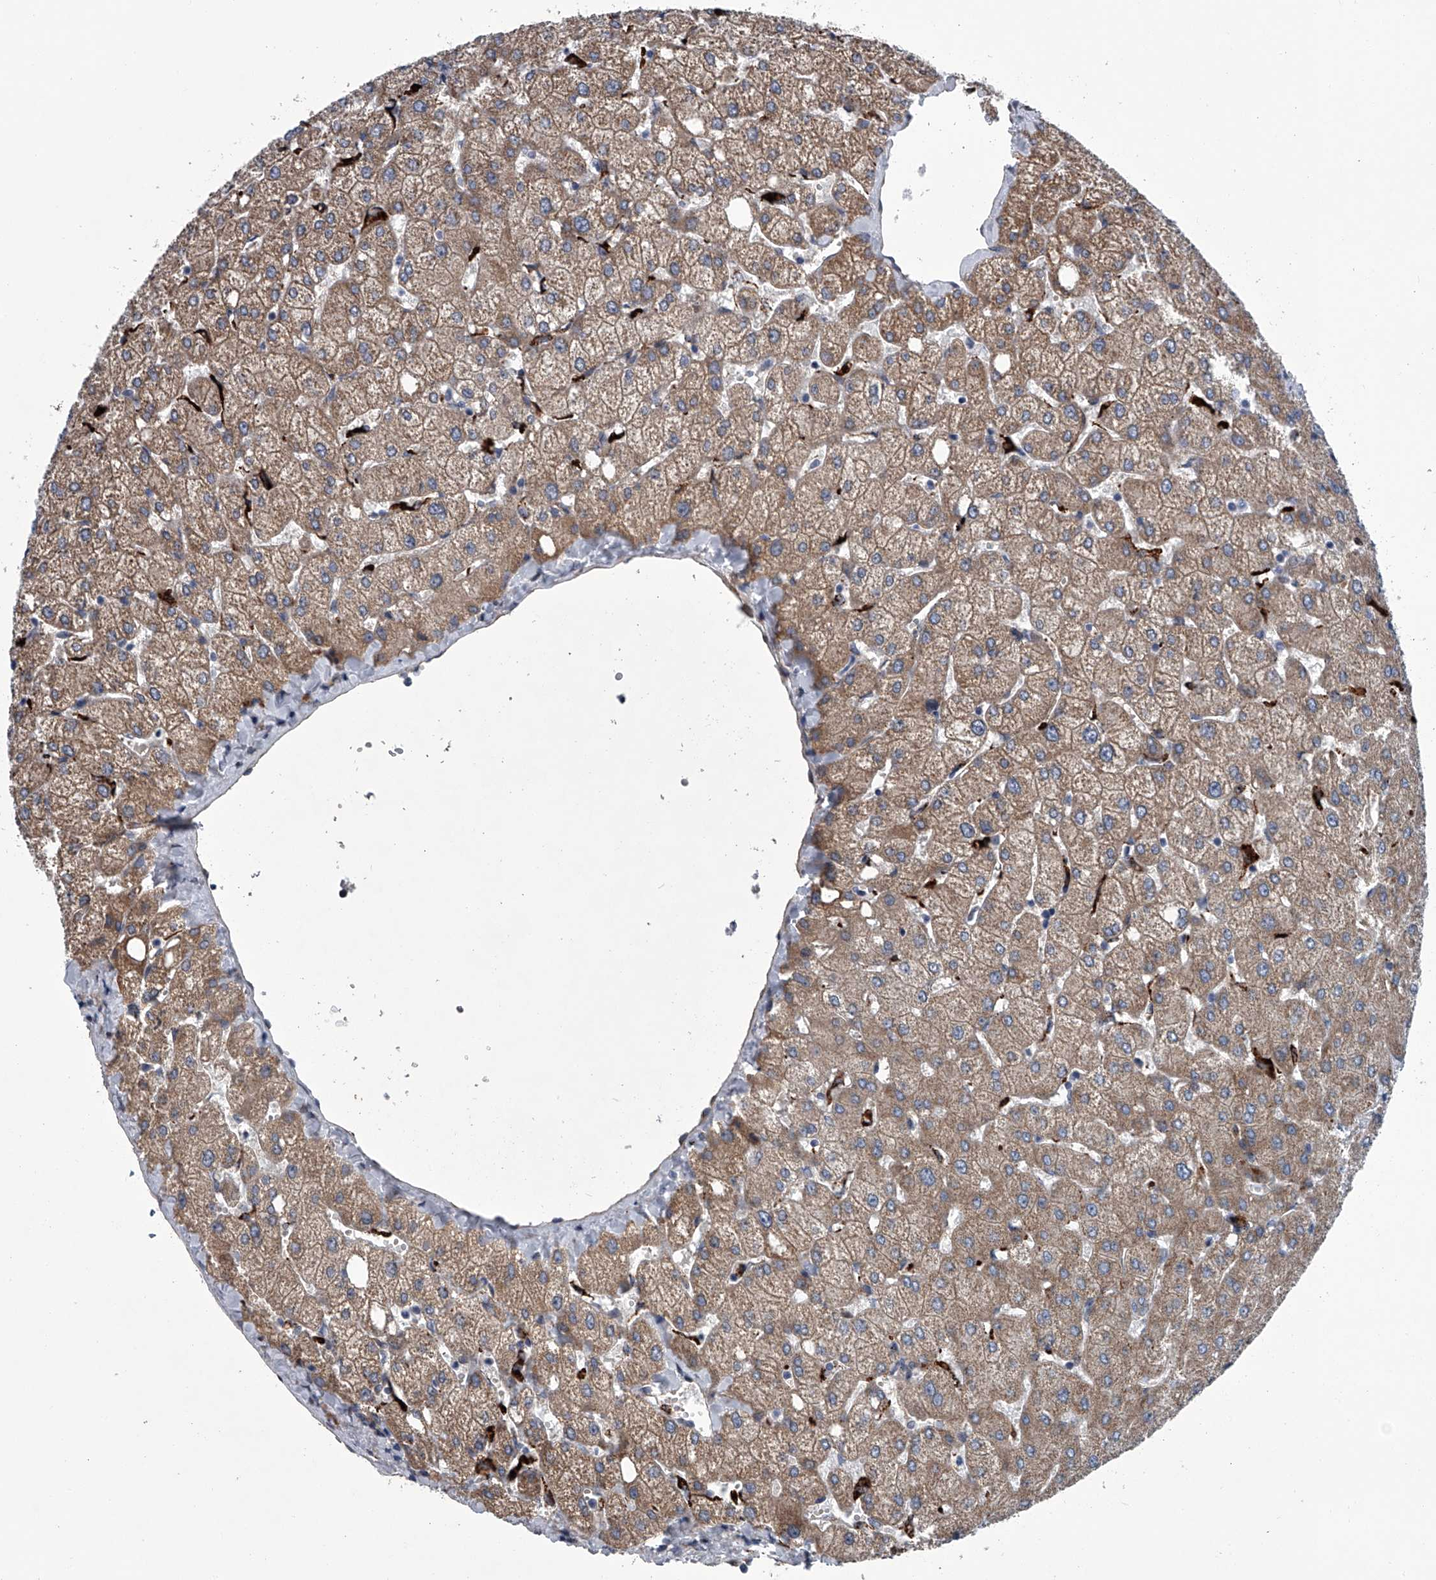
{"staining": {"intensity": "negative", "quantity": "none", "location": "none"}, "tissue": "liver", "cell_type": "Cholangiocytes", "image_type": "normal", "snomed": [{"axis": "morphology", "description": "Normal tissue, NOS"}, {"axis": "topography", "description": "Liver"}], "caption": "Liver stained for a protein using immunohistochemistry shows no positivity cholangiocytes.", "gene": "ABCG1", "patient": {"sex": "female", "age": 54}}